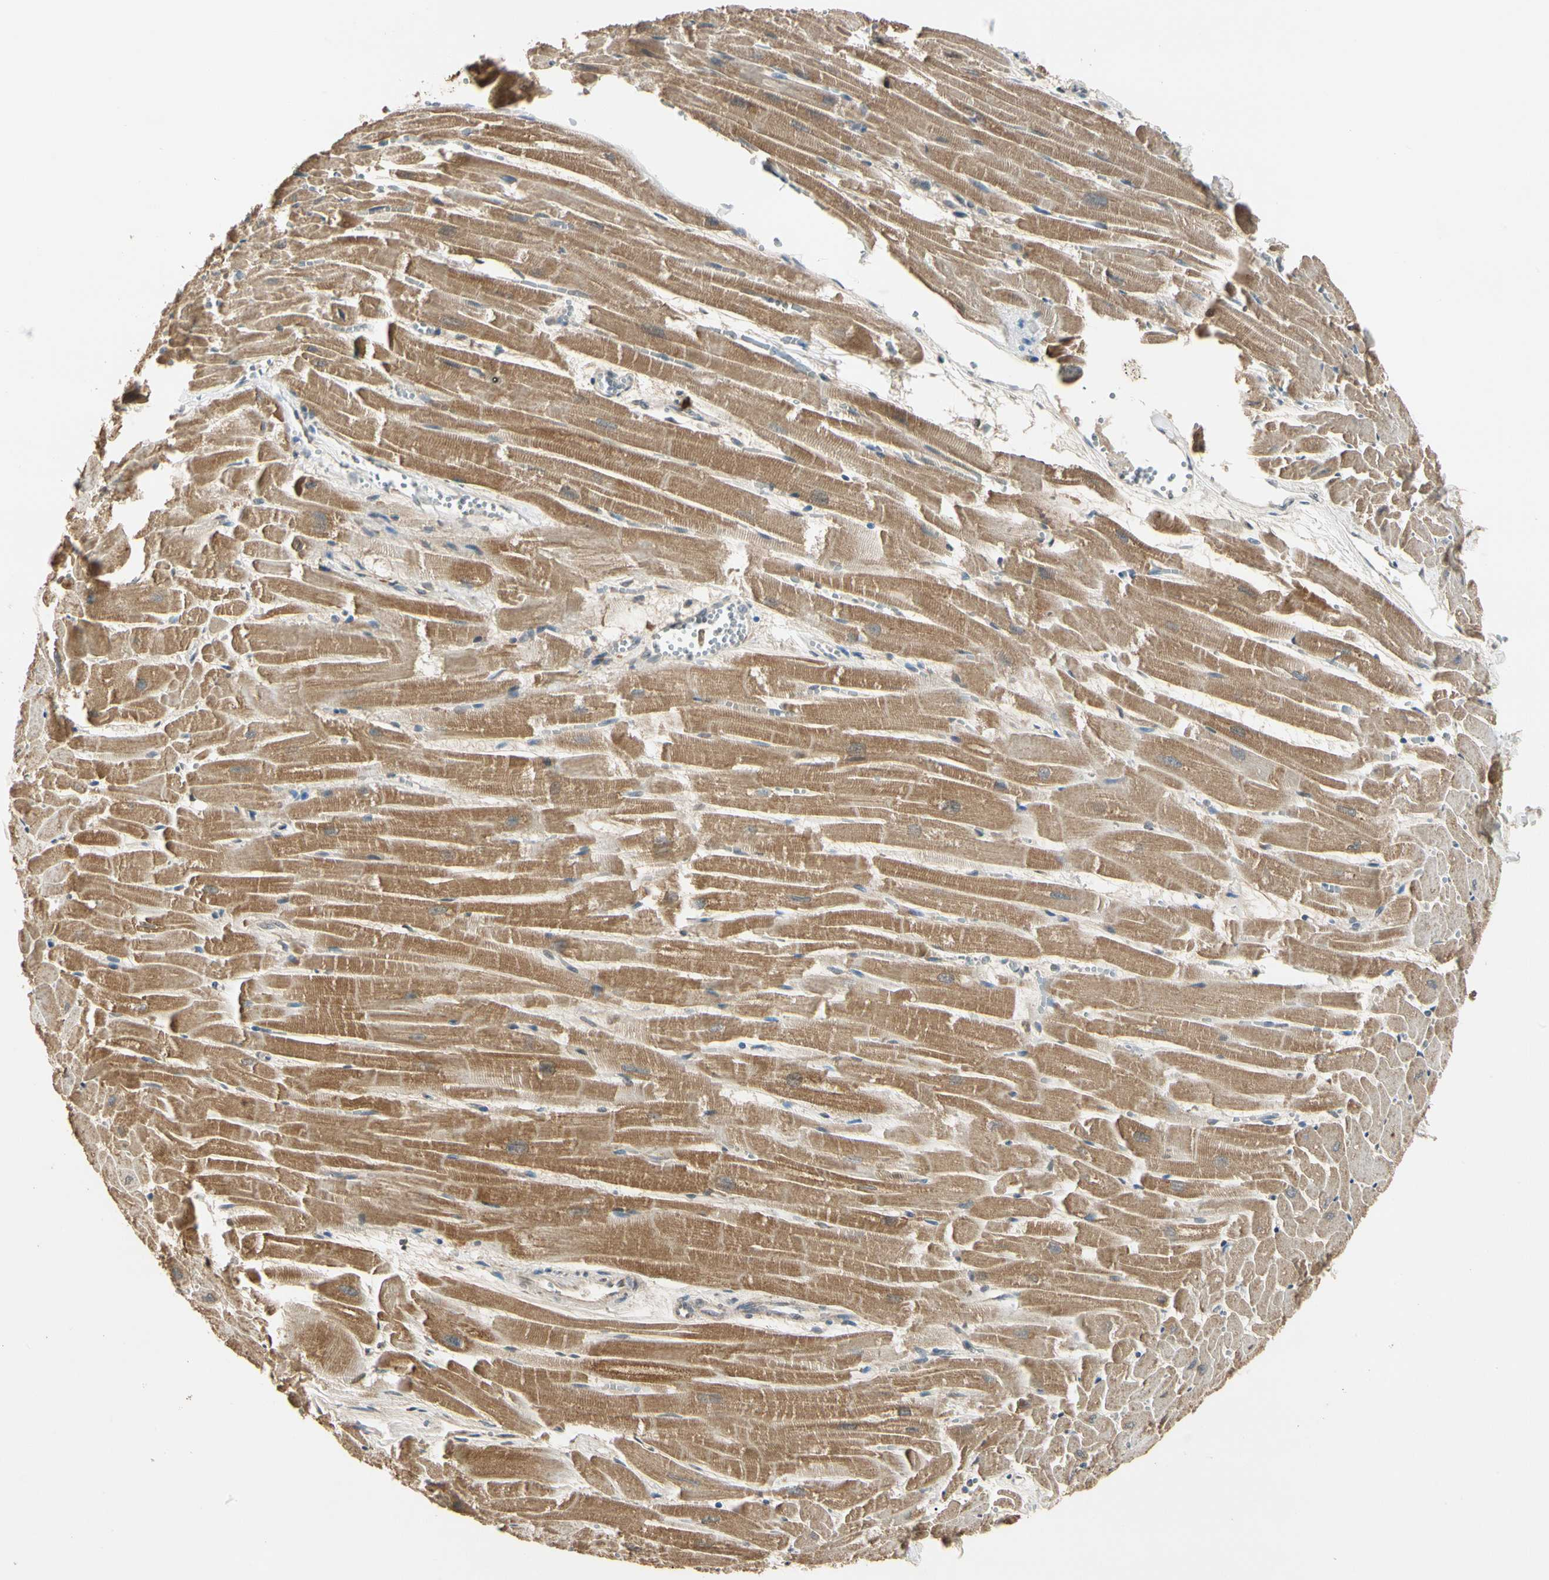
{"staining": {"intensity": "moderate", "quantity": ">75%", "location": "cytoplasmic/membranous"}, "tissue": "heart muscle", "cell_type": "Cardiomyocytes", "image_type": "normal", "snomed": [{"axis": "morphology", "description": "Normal tissue, NOS"}, {"axis": "topography", "description": "Heart"}], "caption": "This is a photomicrograph of immunohistochemistry staining of unremarkable heart muscle, which shows moderate positivity in the cytoplasmic/membranous of cardiomyocytes.", "gene": "PRDX5", "patient": {"sex": "female", "age": 19}}